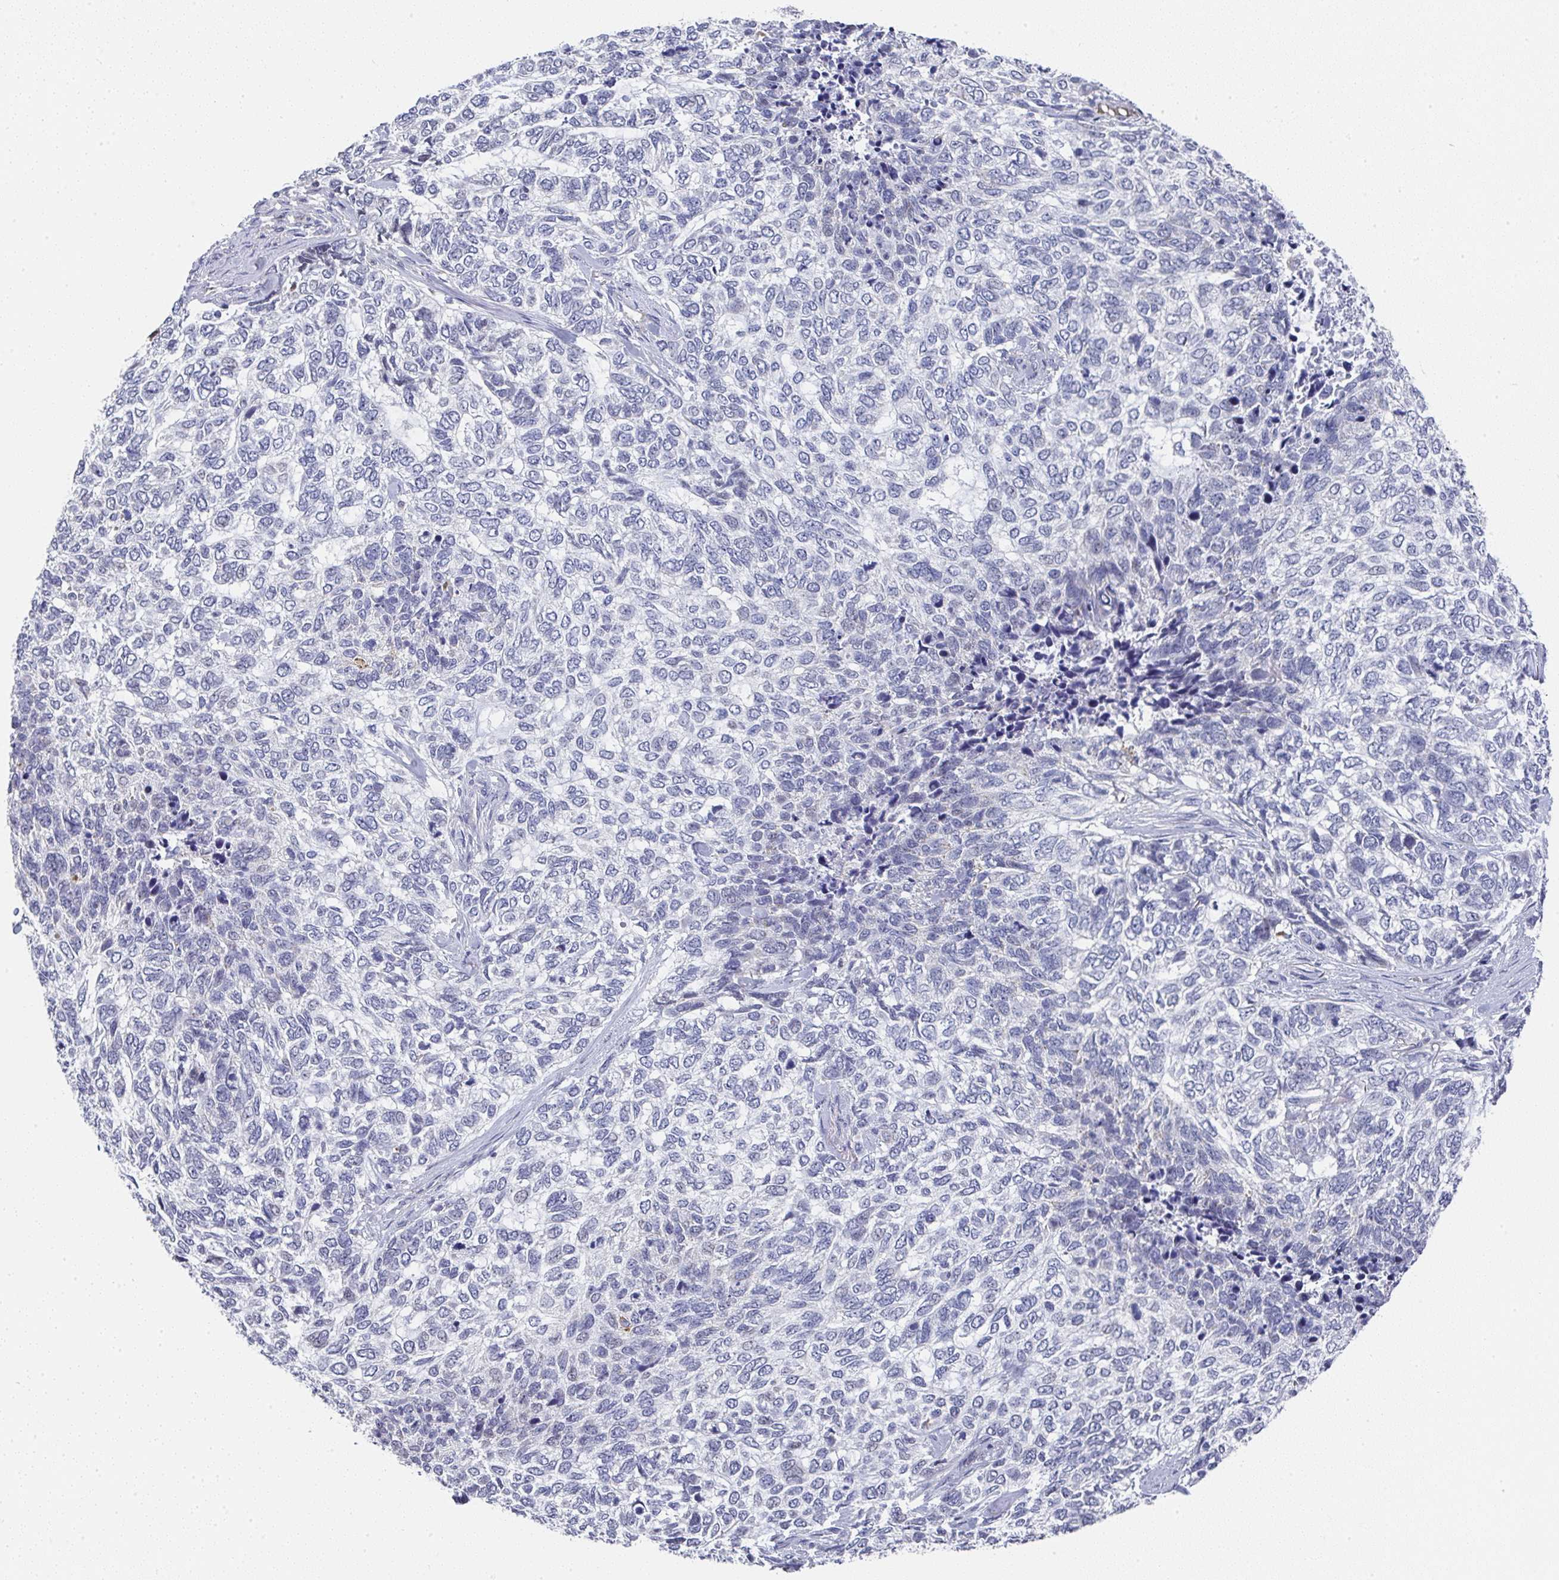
{"staining": {"intensity": "negative", "quantity": "none", "location": "none"}, "tissue": "skin cancer", "cell_type": "Tumor cells", "image_type": "cancer", "snomed": [{"axis": "morphology", "description": "Basal cell carcinoma"}, {"axis": "topography", "description": "Skin"}], "caption": "Immunohistochemistry of basal cell carcinoma (skin) displays no expression in tumor cells.", "gene": "NCF1", "patient": {"sex": "female", "age": 65}}